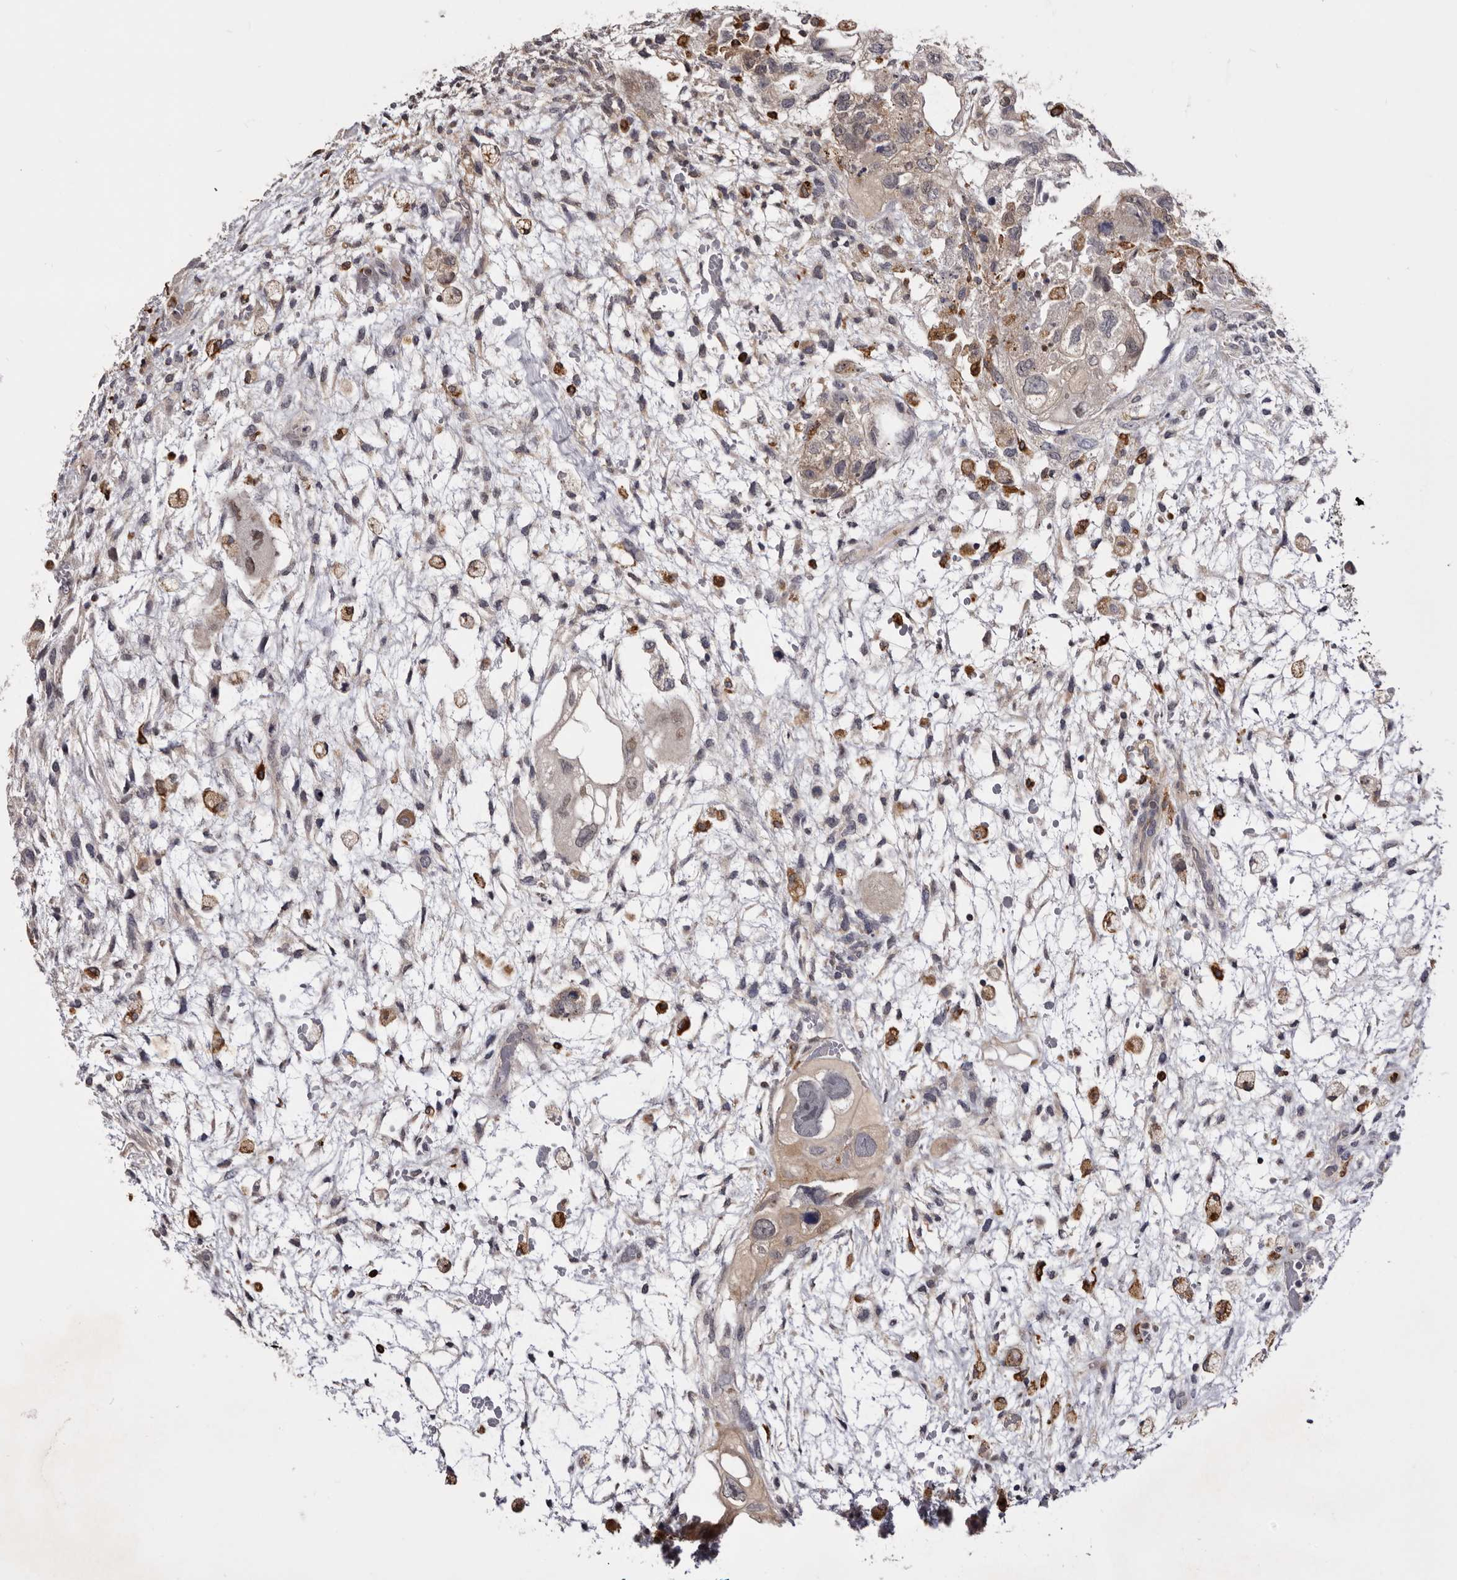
{"staining": {"intensity": "weak", "quantity": "25%-75%", "location": "cytoplasmic/membranous"}, "tissue": "testis cancer", "cell_type": "Tumor cells", "image_type": "cancer", "snomed": [{"axis": "morphology", "description": "Carcinoma, Embryonal, NOS"}, {"axis": "topography", "description": "Testis"}], "caption": "Protein analysis of testis embryonal carcinoma tissue demonstrates weak cytoplasmic/membranous positivity in about 25%-75% of tumor cells. (brown staining indicates protein expression, while blue staining denotes nuclei).", "gene": "TNNI1", "patient": {"sex": "male", "age": 36}}